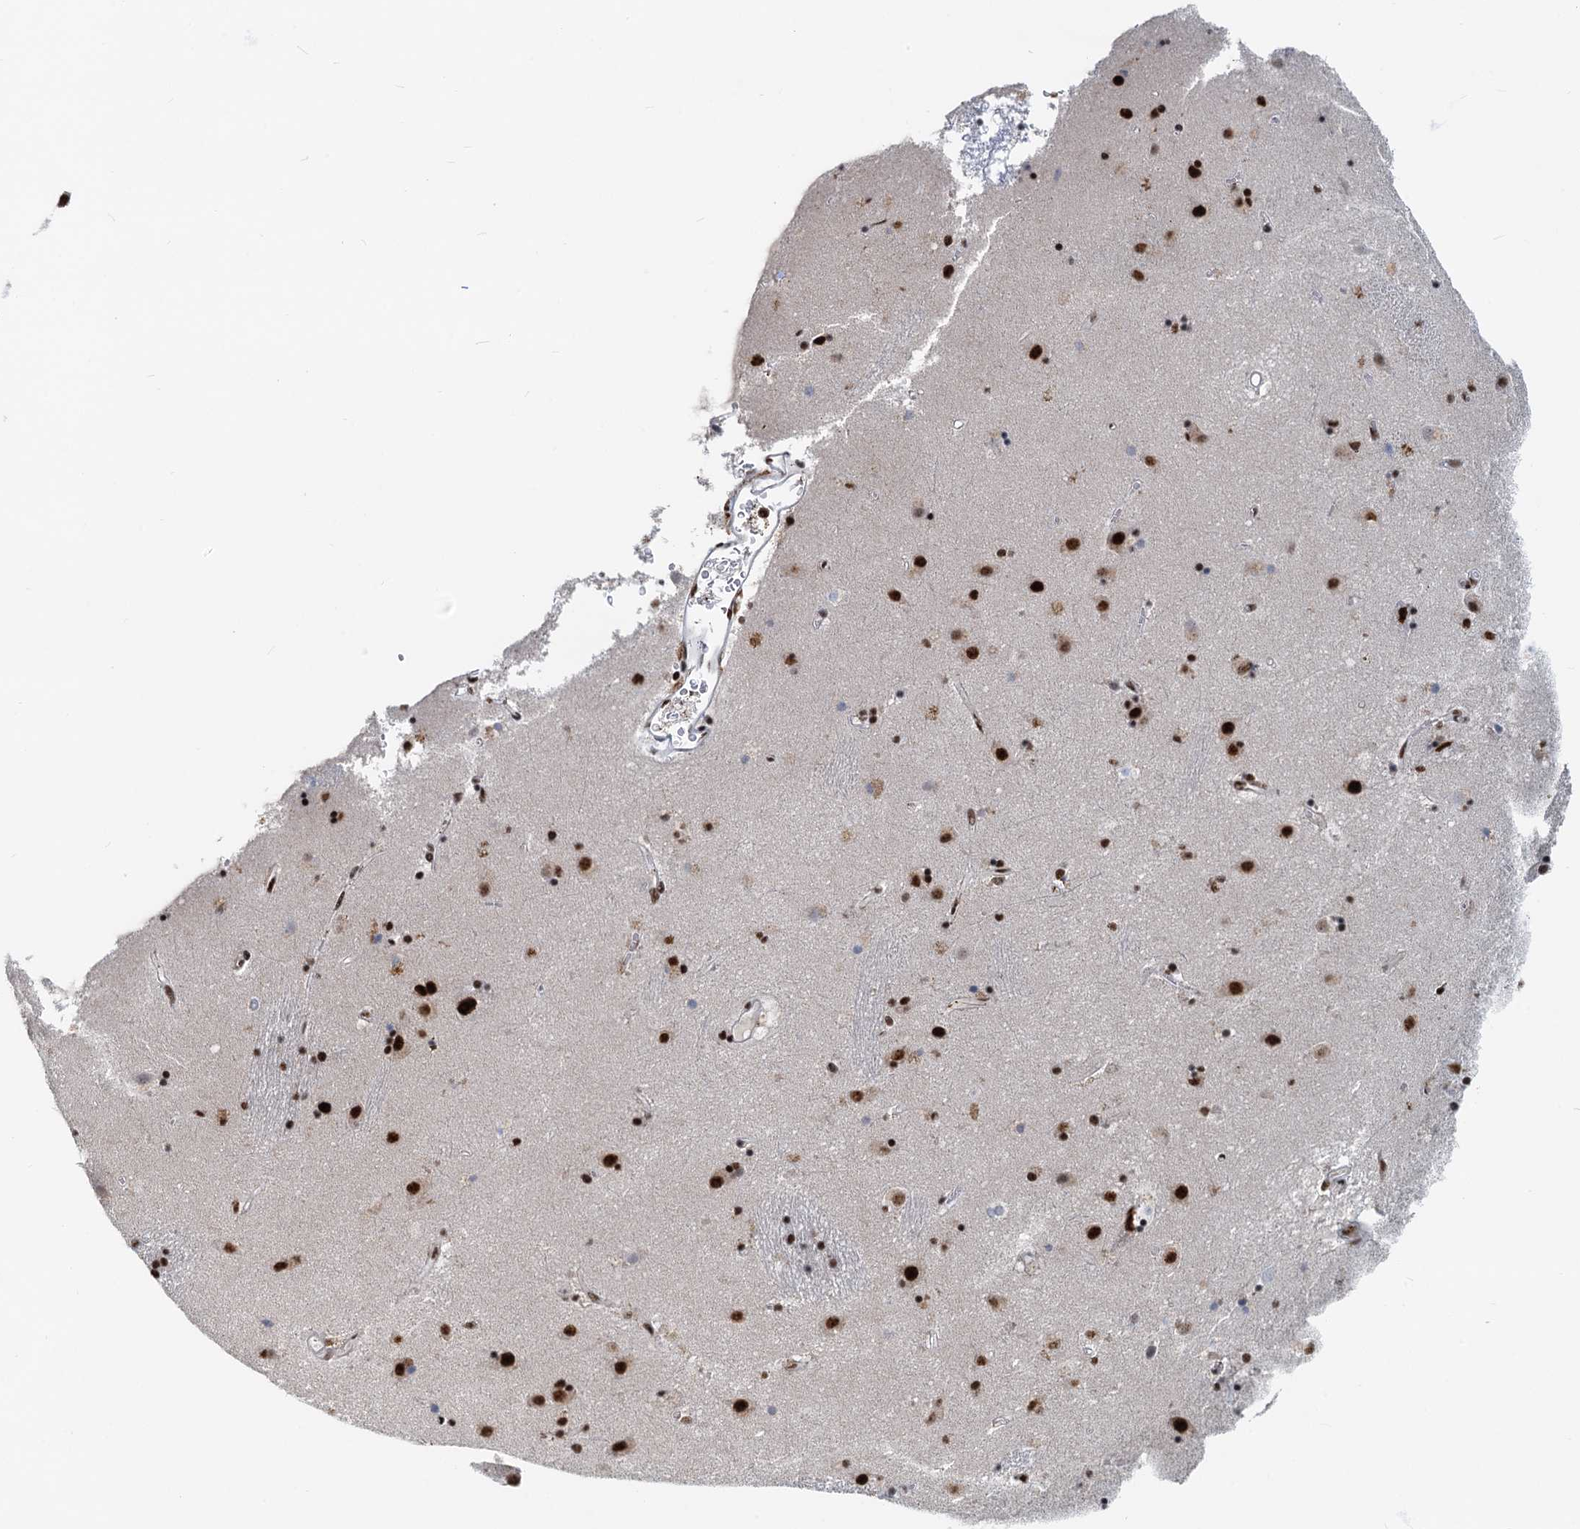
{"staining": {"intensity": "strong", "quantity": "25%-75%", "location": "nuclear"}, "tissue": "caudate", "cell_type": "Glial cells", "image_type": "normal", "snomed": [{"axis": "morphology", "description": "Normal tissue, NOS"}, {"axis": "topography", "description": "Lateral ventricle wall"}], "caption": "Immunohistochemical staining of unremarkable caudate exhibits strong nuclear protein positivity in approximately 25%-75% of glial cells. Nuclei are stained in blue.", "gene": "RBM26", "patient": {"sex": "male", "age": 70}}